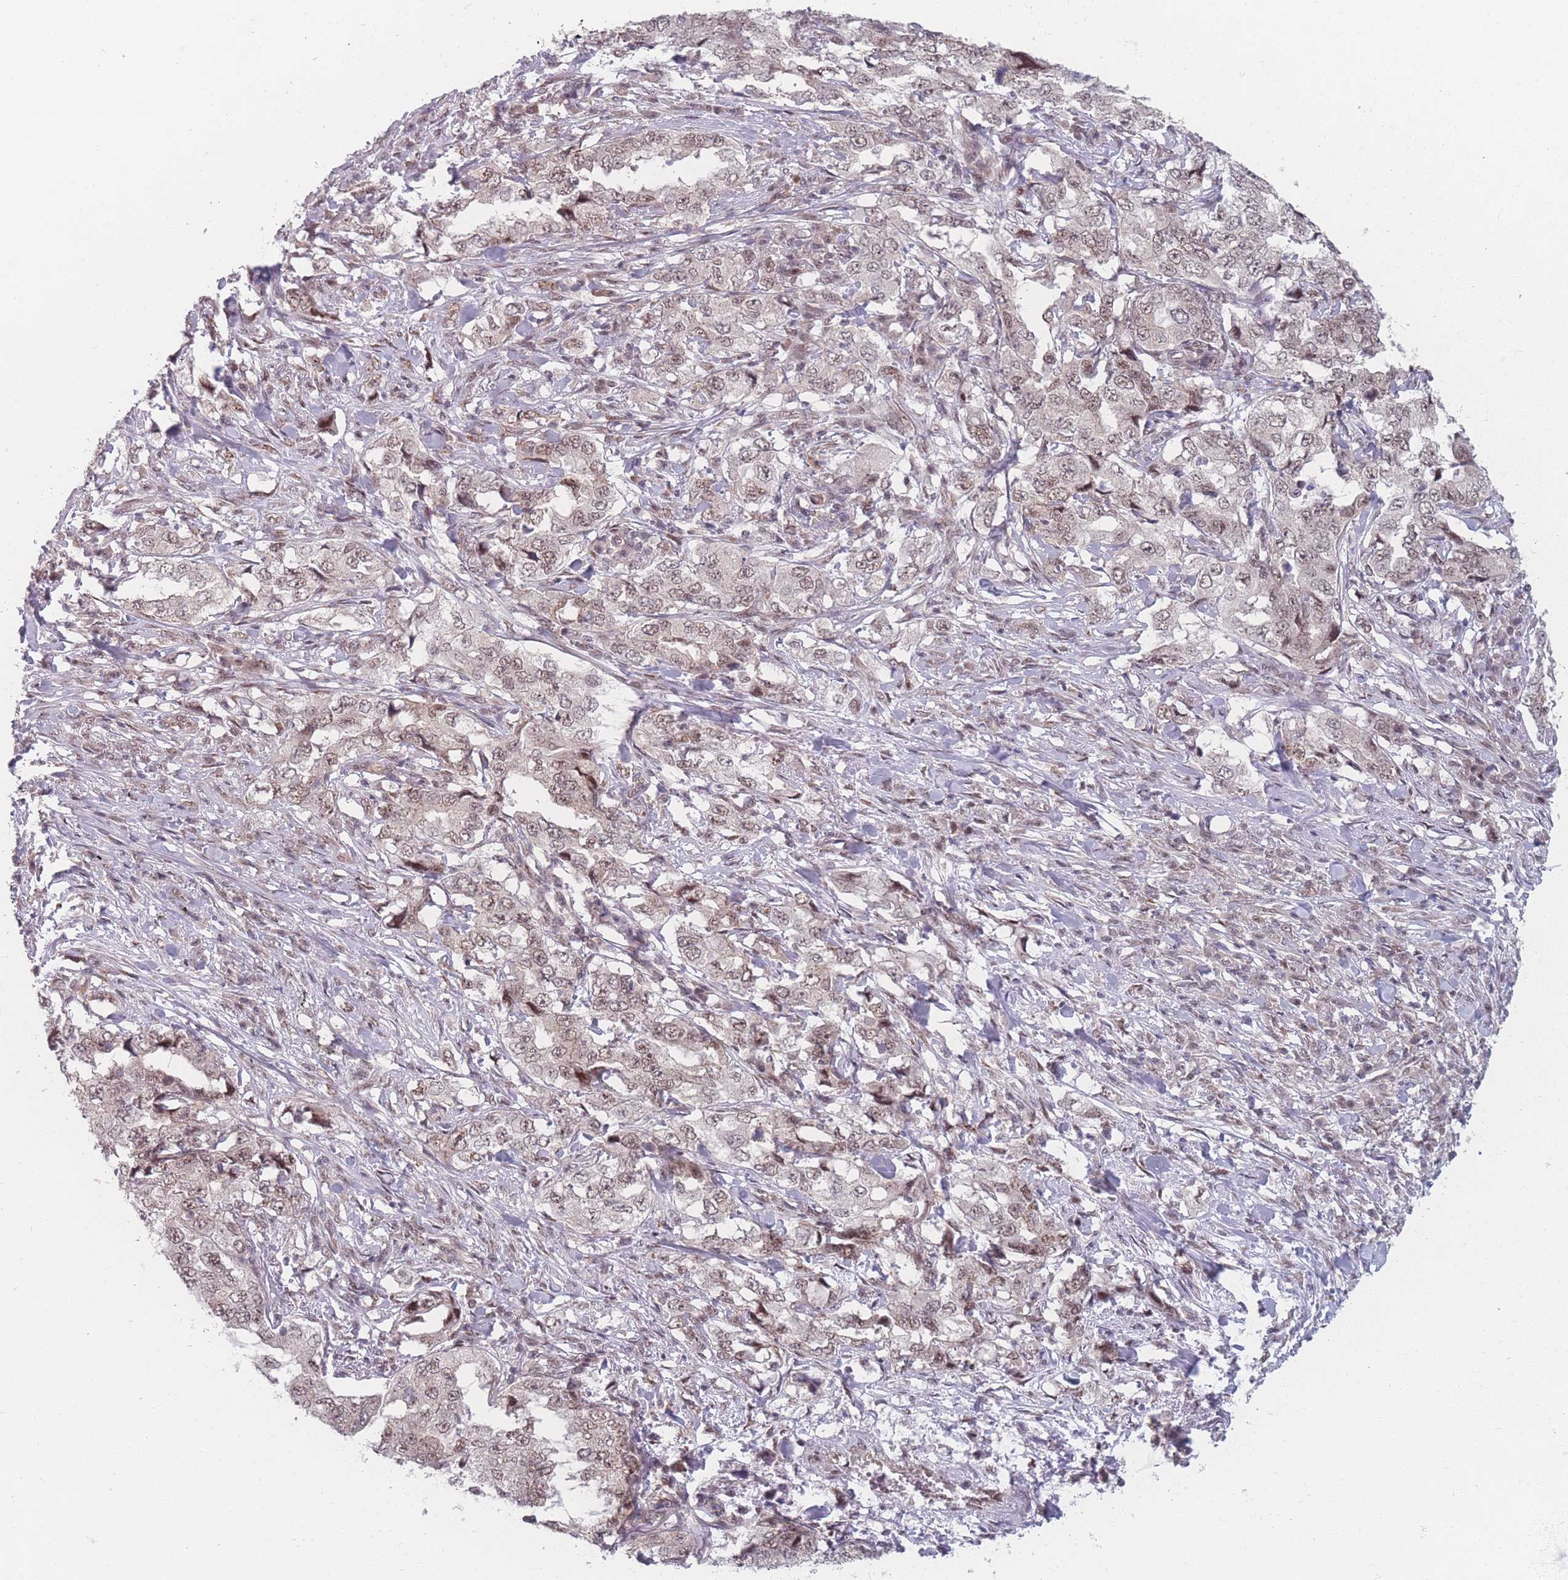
{"staining": {"intensity": "moderate", "quantity": ">75%", "location": "nuclear"}, "tissue": "lung cancer", "cell_type": "Tumor cells", "image_type": "cancer", "snomed": [{"axis": "morphology", "description": "Adenocarcinoma, NOS"}, {"axis": "topography", "description": "Lung"}], "caption": "Adenocarcinoma (lung) stained with DAB (3,3'-diaminobenzidine) immunohistochemistry (IHC) exhibits medium levels of moderate nuclear expression in approximately >75% of tumor cells.", "gene": "ZC3H14", "patient": {"sex": "female", "age": 51}}